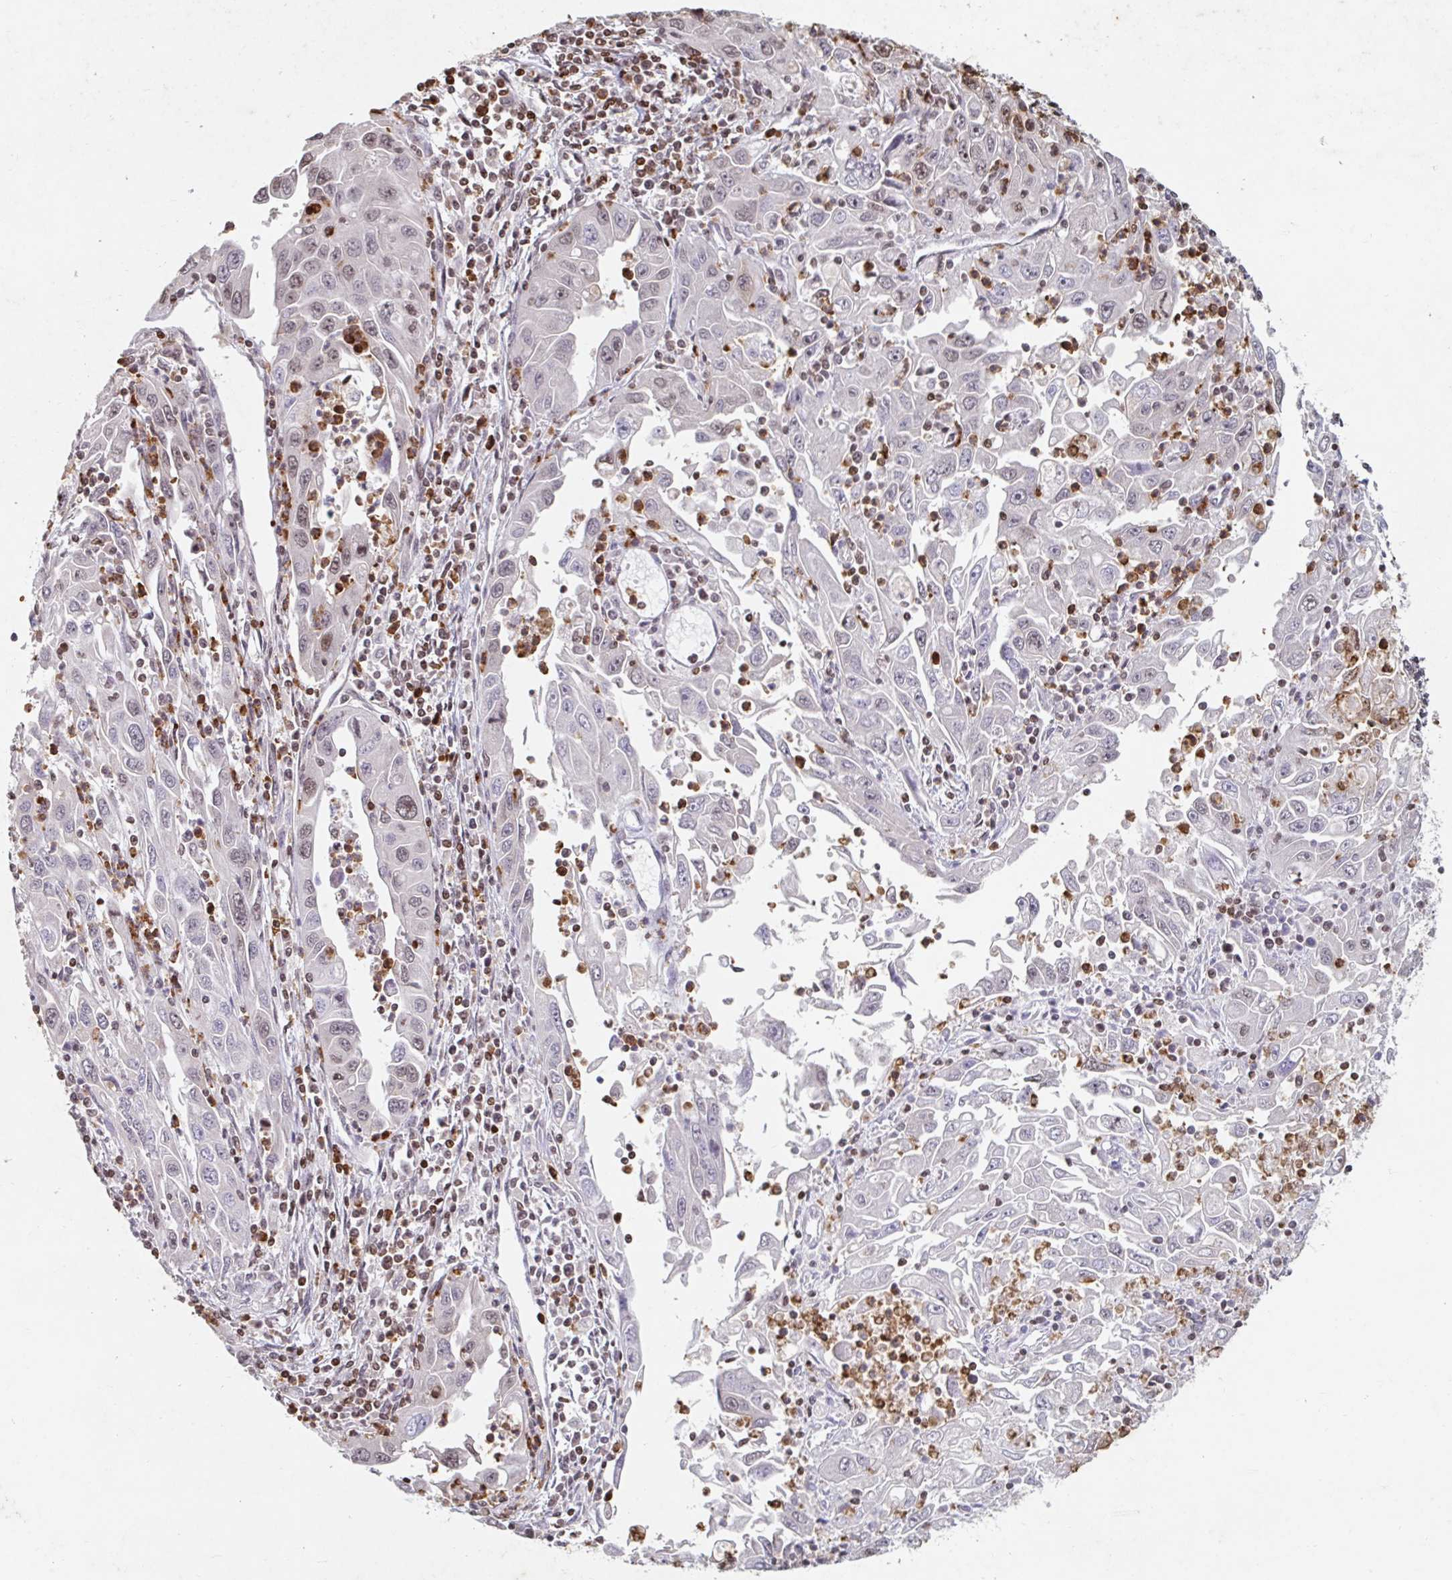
{"staining": {"intensity": "moderate", "quantity": "<25%", "location": "nuclear"}, "tissue": "endometrial cancer", "cell_type": "Tumor cells", "image_type": "cancer", "snomed": [{"axis": "morphology", "description": "Adenocarcinoma, NOS"}, {"axis": "topography", "description": "Uterus"}], "caption": "Brown immunohistochemical staining in human endometrial cancer exhibits moderate nuclear expression in approximately <25% of tumor cells.", "gene": "C19orf53", "patient": {"sex": "female", "age": 62}}